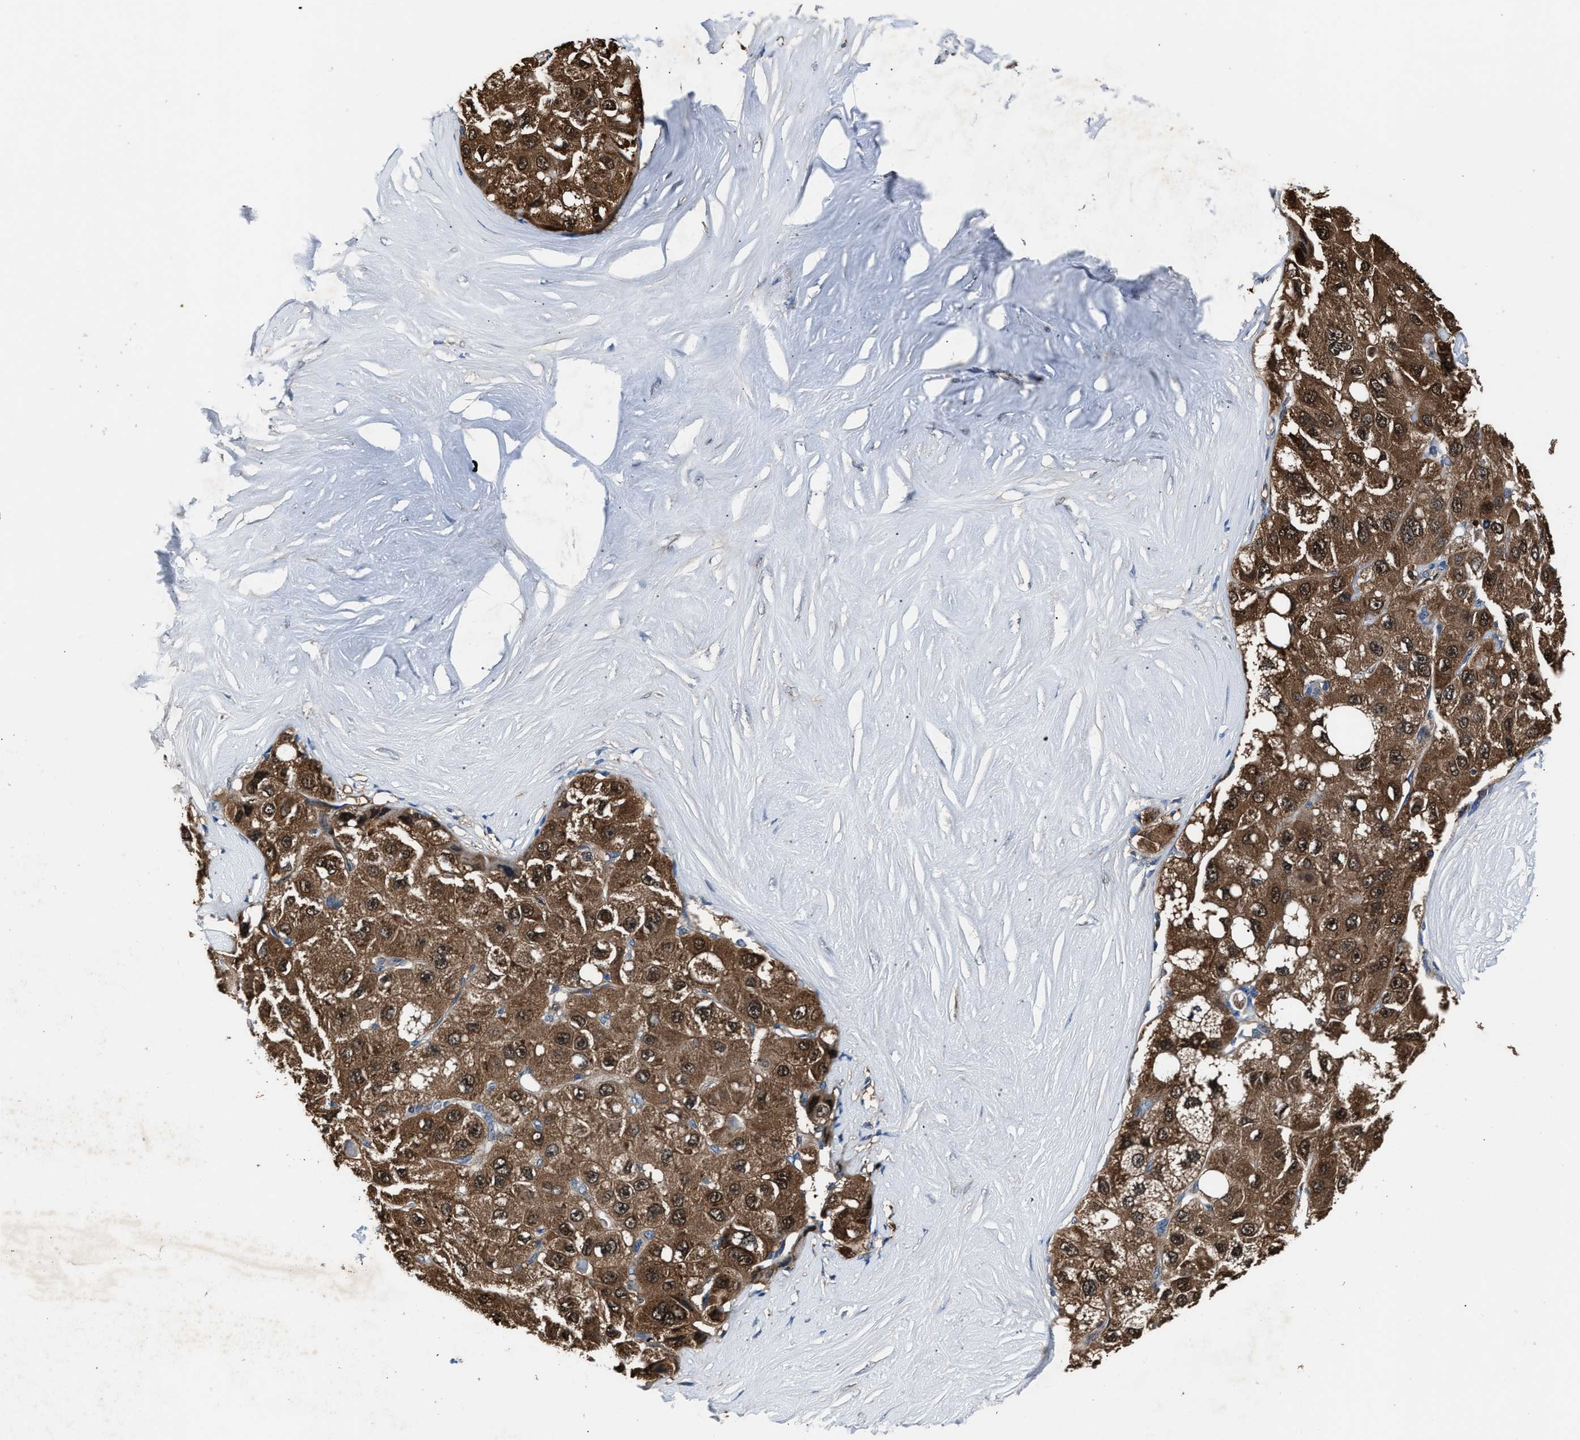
{"staining": {"intensity": "moderate", "quantity": ">75%", "location": "cytoplasmic/membranous,nuclear"}, "tissue": "liver cancer", "cell_type": "Tumor cells", "image_type": "cancer", "snomed": [{"axis": "morphology", "description": "Carcinoma, Hepatocellular, NOS"}, {"axis": "topography", "description": "Liver"}], "caption": "DAB immunohistochemical staining of hepatocellular carcinoma (liver) displays moderate cytoplasmic/membranous and nuclear protein expression in approximately >75% of tumor cells. The staining was performed using DAB, with brown indicating positive protein expression. Nuclei are stained blue with hematoxylin.", "gene": "PPA1", "patient": {"sex": "male", "age": 80}}